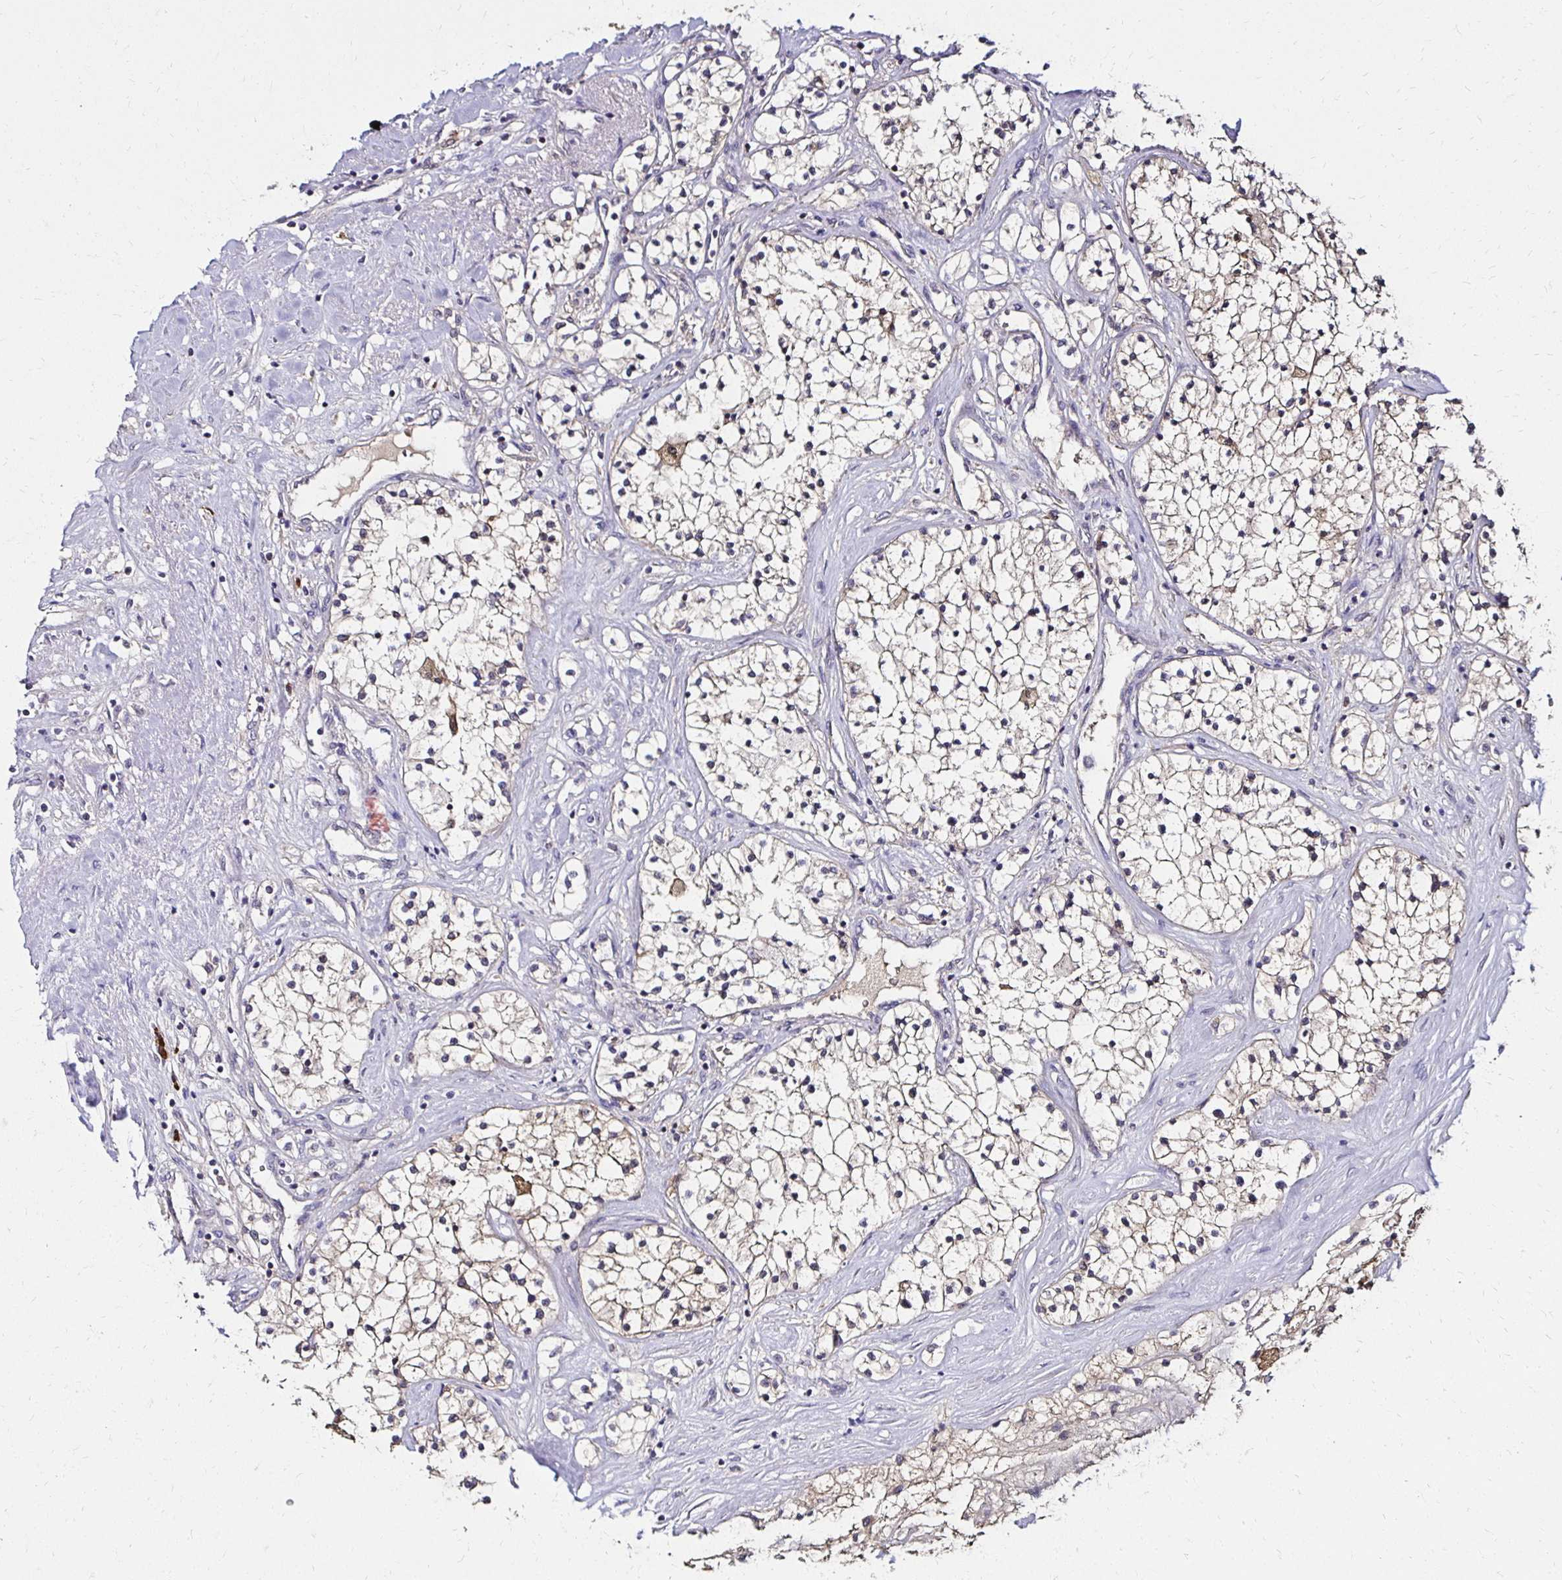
{"staining": {"intensity": "negative", "quantity": "none", "location": "none"}, "tissue": "renal cancer", "cell_type": "Tumor cells", "image_type": "cancer", "snomed": [{"axis": "morphology", "description": "Adenocarcinoma, NOS"}, {"axis": "topography", "description": "Kidney"}], "caption": "A photomicrograph of renal cancer stained for a protein demonstrates no brown staining in tumor cells. Brightfield microscopy of immunohistochemistry (IHC) stained with DAB (3,3'-diaminobenzidine) (brown) and hematoxylin (blue), captured at high magnification.", "gene": "TXN", "patient": {"sex": "male", "age": 68}}